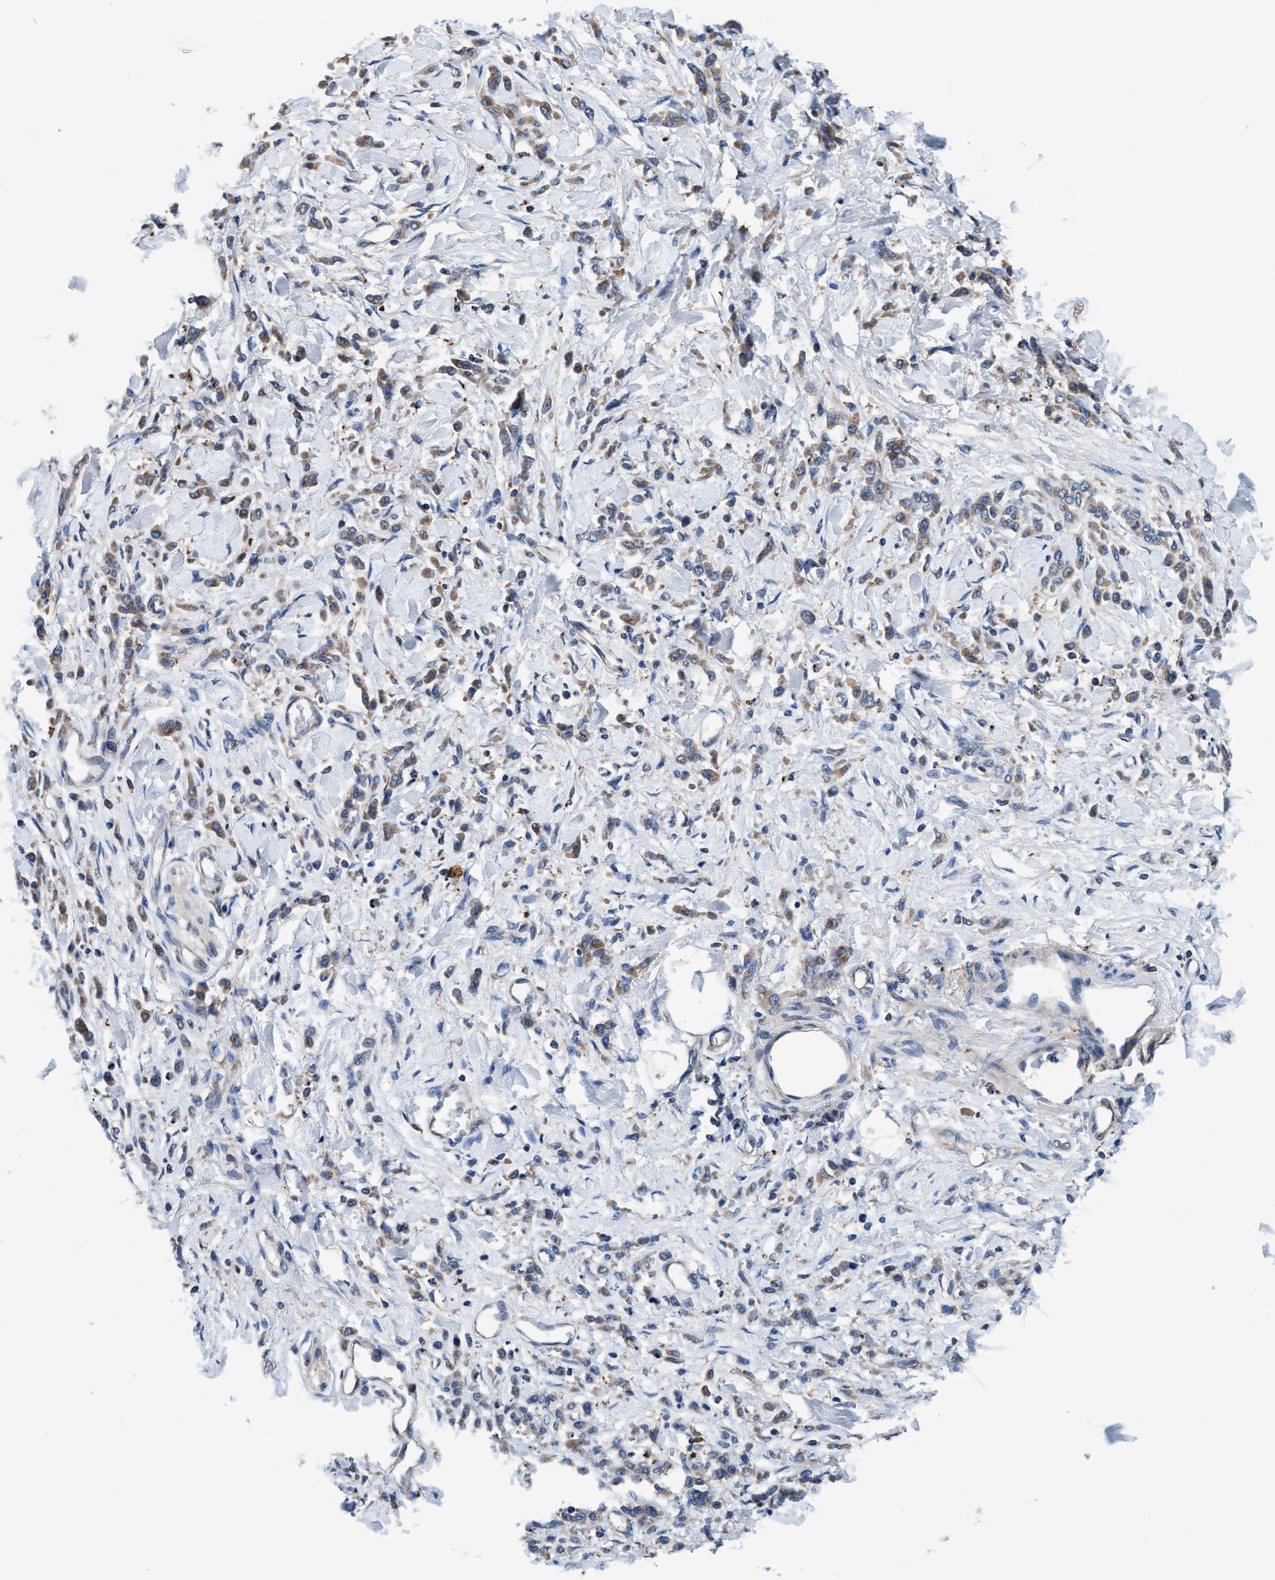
{"staining": {"intensity": "weak", "quantity": ">75%", "location": "cytoplasmic/membranous"}, "tissue": "stomach cancer", "cell_type": "Tumor cells", "image_type": "cancer", "snomed": [{"axis": "morphology", "description": "Normal tissue, NOS"}, {"axis": "morphology", "description": "Adenocarcinoma, NOS"}, {"axis": "topography", "description": "Stomach"}], "caption": "About >75% of tumor cells in human adenocarcinoma (stomach) exhibit weak cytoplasmic/membranous protein staining as visualized by brown immunohistochemical staining.", "gene": "ENDOG", "patient": {"sex": "male", "age": 82}}